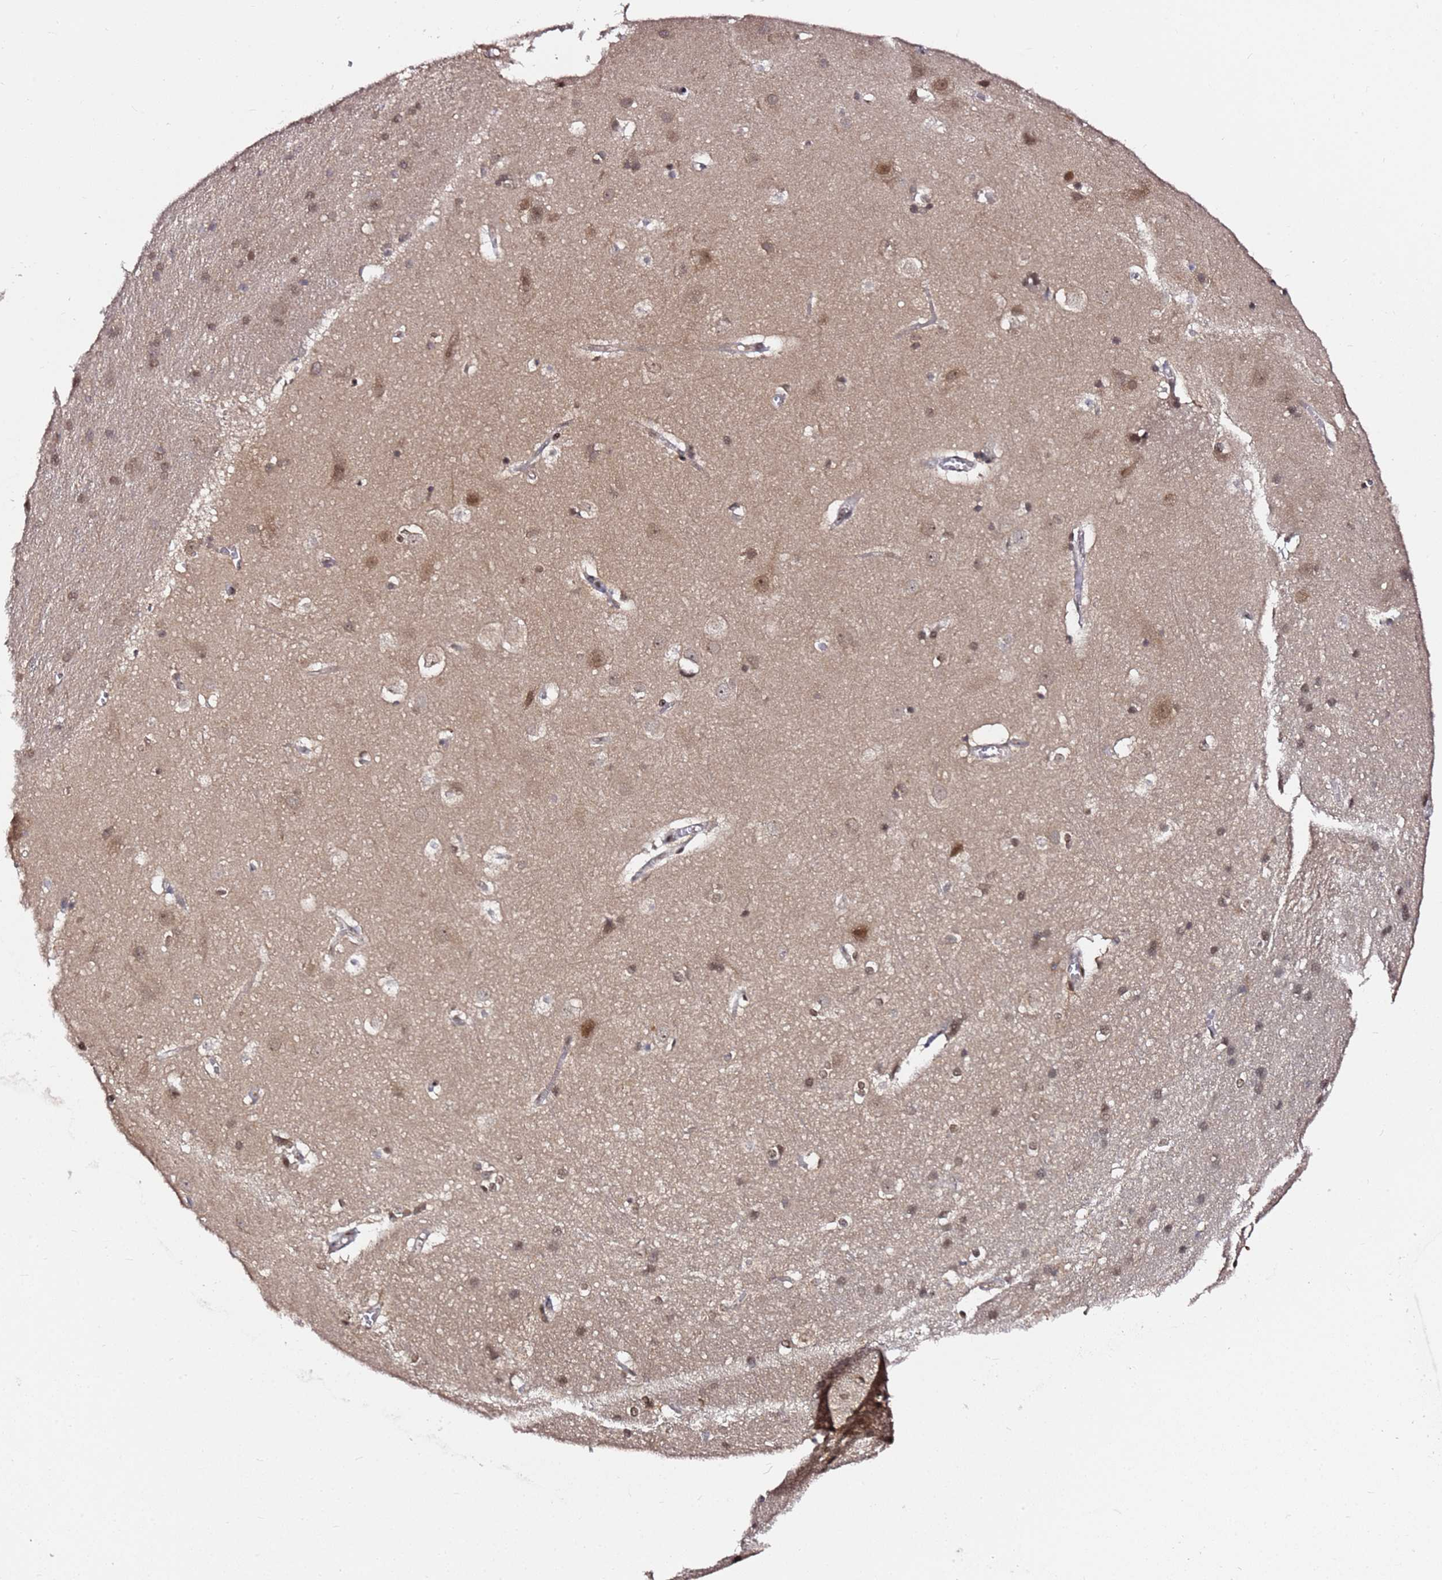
{"staining": {"intensity": "negative", "quantity": "none", "location": "none"}, "tissue": "cerebral cortex", "cell_type": "Endothelial cells", "image_type": "normal", "snomed": [{"axis": "morphology", "description": "Normal tissue, NOS"}, {"axis": "topography", "description": "Cerebral cortex"}], "caption": "Immunohistochemistry (IHC) photomicrograph of normal cerebral cortex stained for a protein (brown), which demonstrates no positivity in endothelial cells. Brightfield microscopy of IHC stained with DAB (brown) and hematoxylin (blue), captured at high magnification.", "gene": "RGS18", "patient": {"sex": "male", "age": 54}}